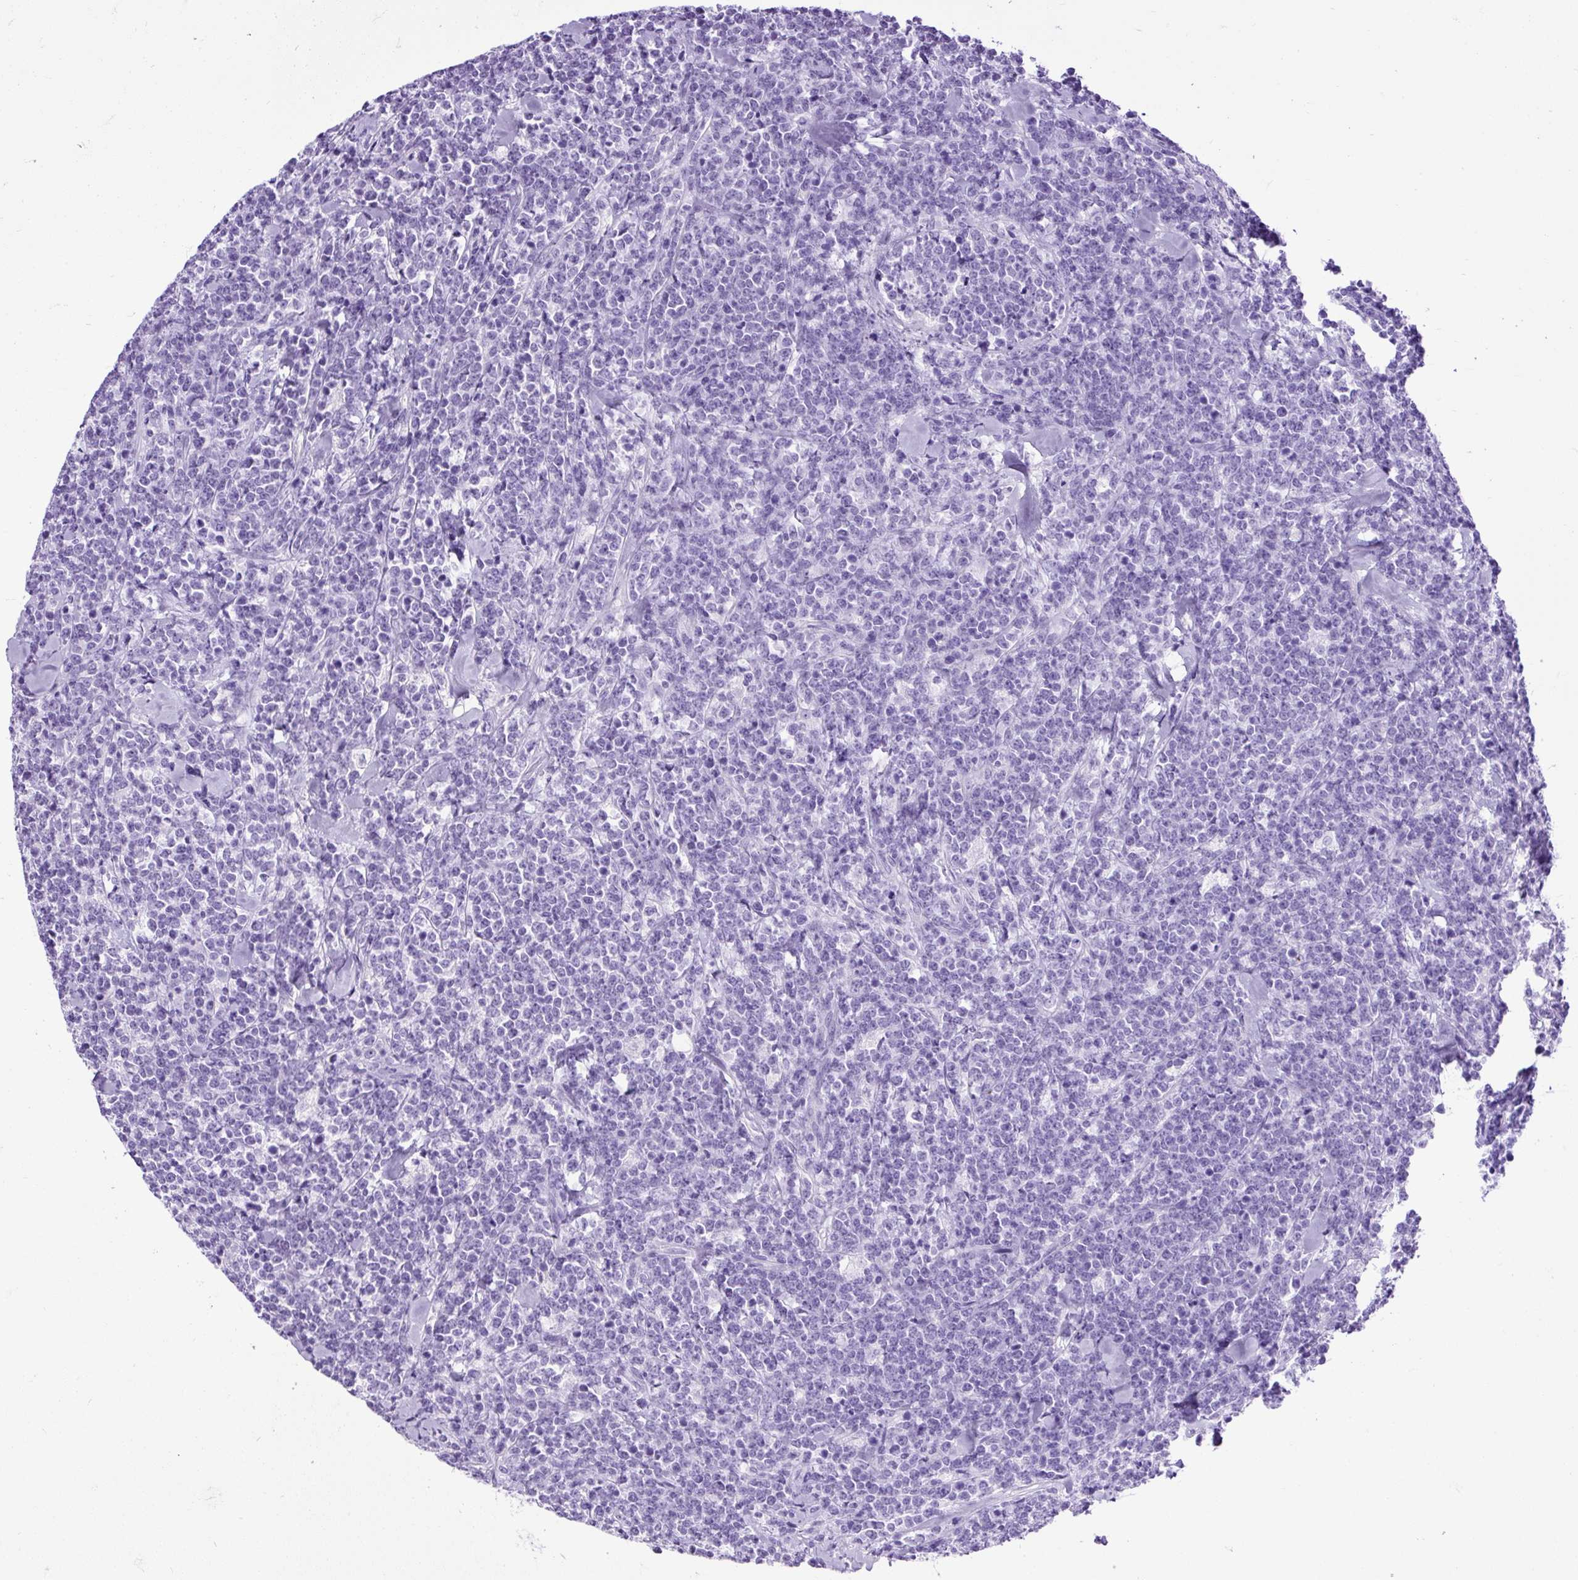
{"staining": {"intensity": "negative", "quantity": "none", "location": "none"}, "tissue": "lymphoma", "cell_type": "Tumor cells", "image_type": "cancer", "snomed": [{"axis": "morphology", "description": "Malignant lymphoma, non-Hodgkin's type, High grade"}, {"axis": "topography", "description": "Small intestine"}, {"axis": "topography", "description": "Colon"}], "caption": "Immunohistochemistry (IHC) of malignant lymphoma, non-Hodgkin's type (high-grade) exhibits no positivity in tumor cells.", "gene": "CEL", "patient": {"sex": "male", "age": 8}}